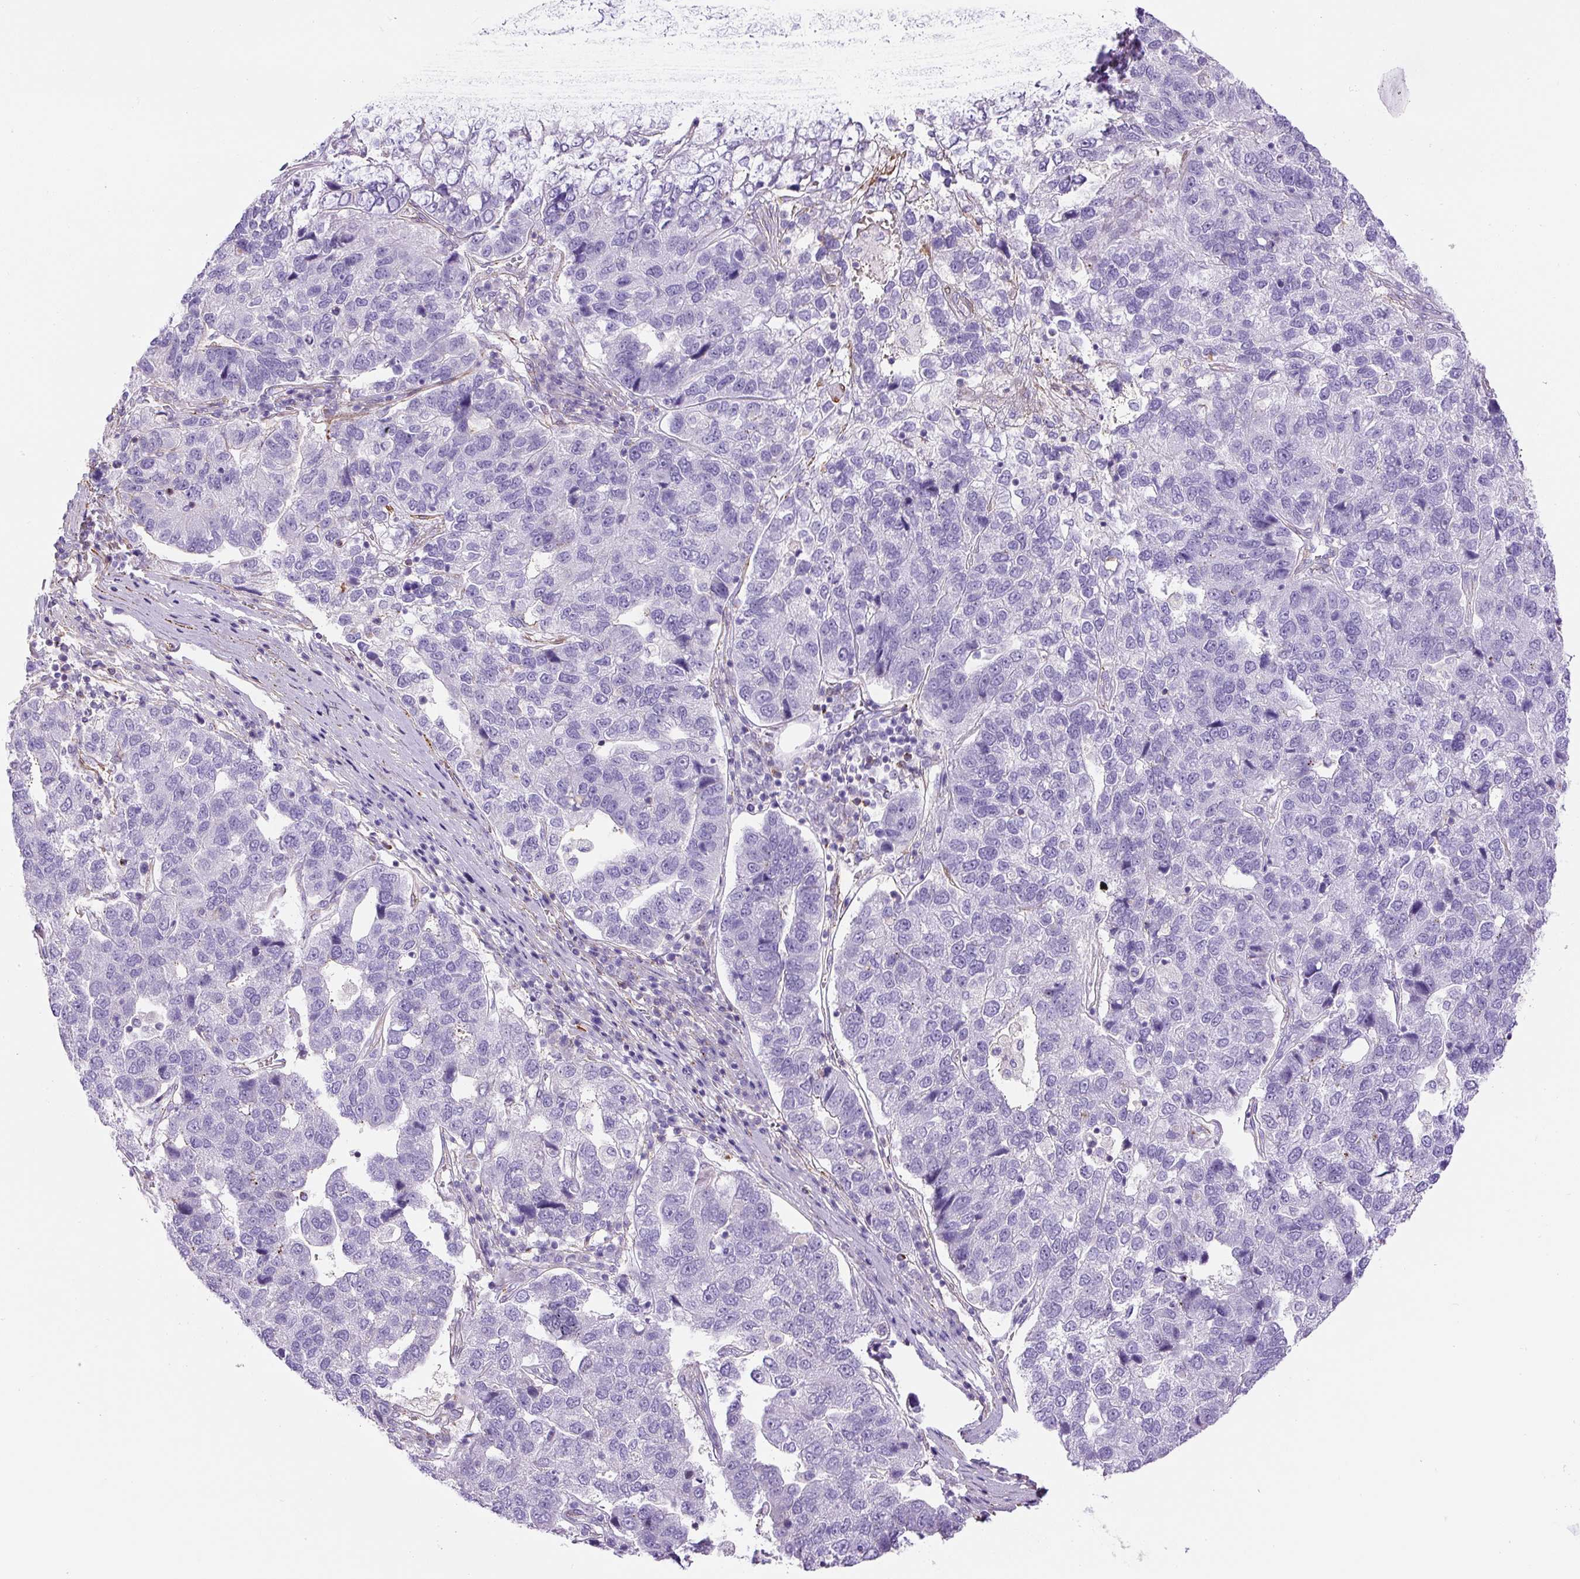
{"staining": {"intensity": "negative", "quantity": "none", "location": "none"}, "tissue": "pancreatic cancer", "cell_type": "Tumor cells", "image_type": "cancer", "snomed": [{"axis": "morphology", "description": "Adenocarcinoma, NOS"}, {"axis": "topography", "description": "Pancreas"}], "caption": "DAB immunohistochemical staining of pancreatic cancer (adenocarcinoma) reveals no significant staining in tumor cells. (DAB immunohistochemistry (IHC), high magnification).", "gene": "B3GALT5", "patient": {"sex": "female", "age": 61}}